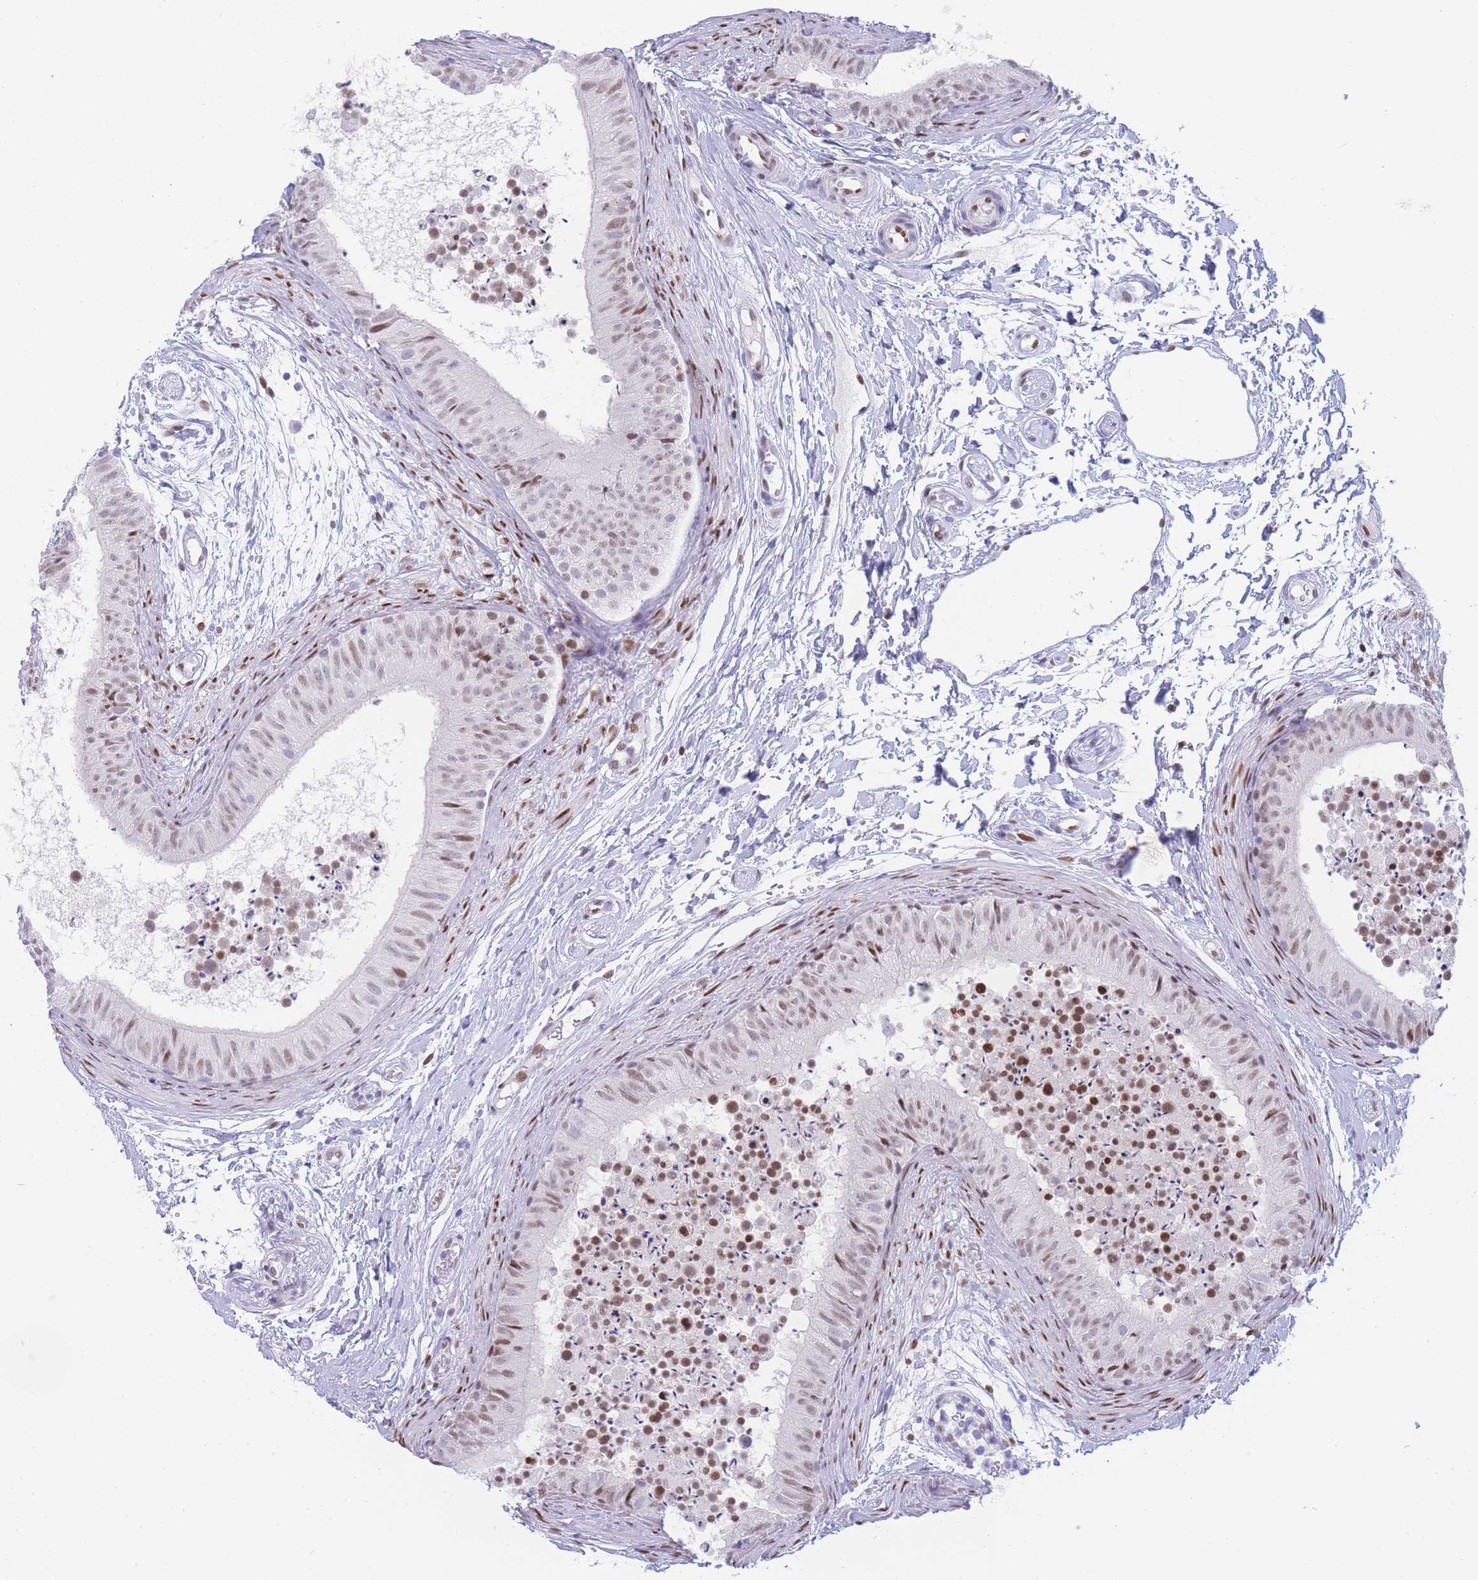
{"staining": {"intensity": "weak", "quantity": "25%-75%", "location": "nuclear"}, "tissue": "epididymis", "cell_type": "Glandular cells", "image_type": "normal", "snomed": [{"axis": "morphology", "description": "Normal tissue, NOS"}, {"axis": "topography", "description": "Epididymis"}], "caption": "About 25%-75% of glandular cells in unremarkable human epididymis reveal weak nuclear protein staining as visualized by brown immunohistochemical staining.", "gene": "PSMB5", "patient": {"sex": "male", "age": 15}}